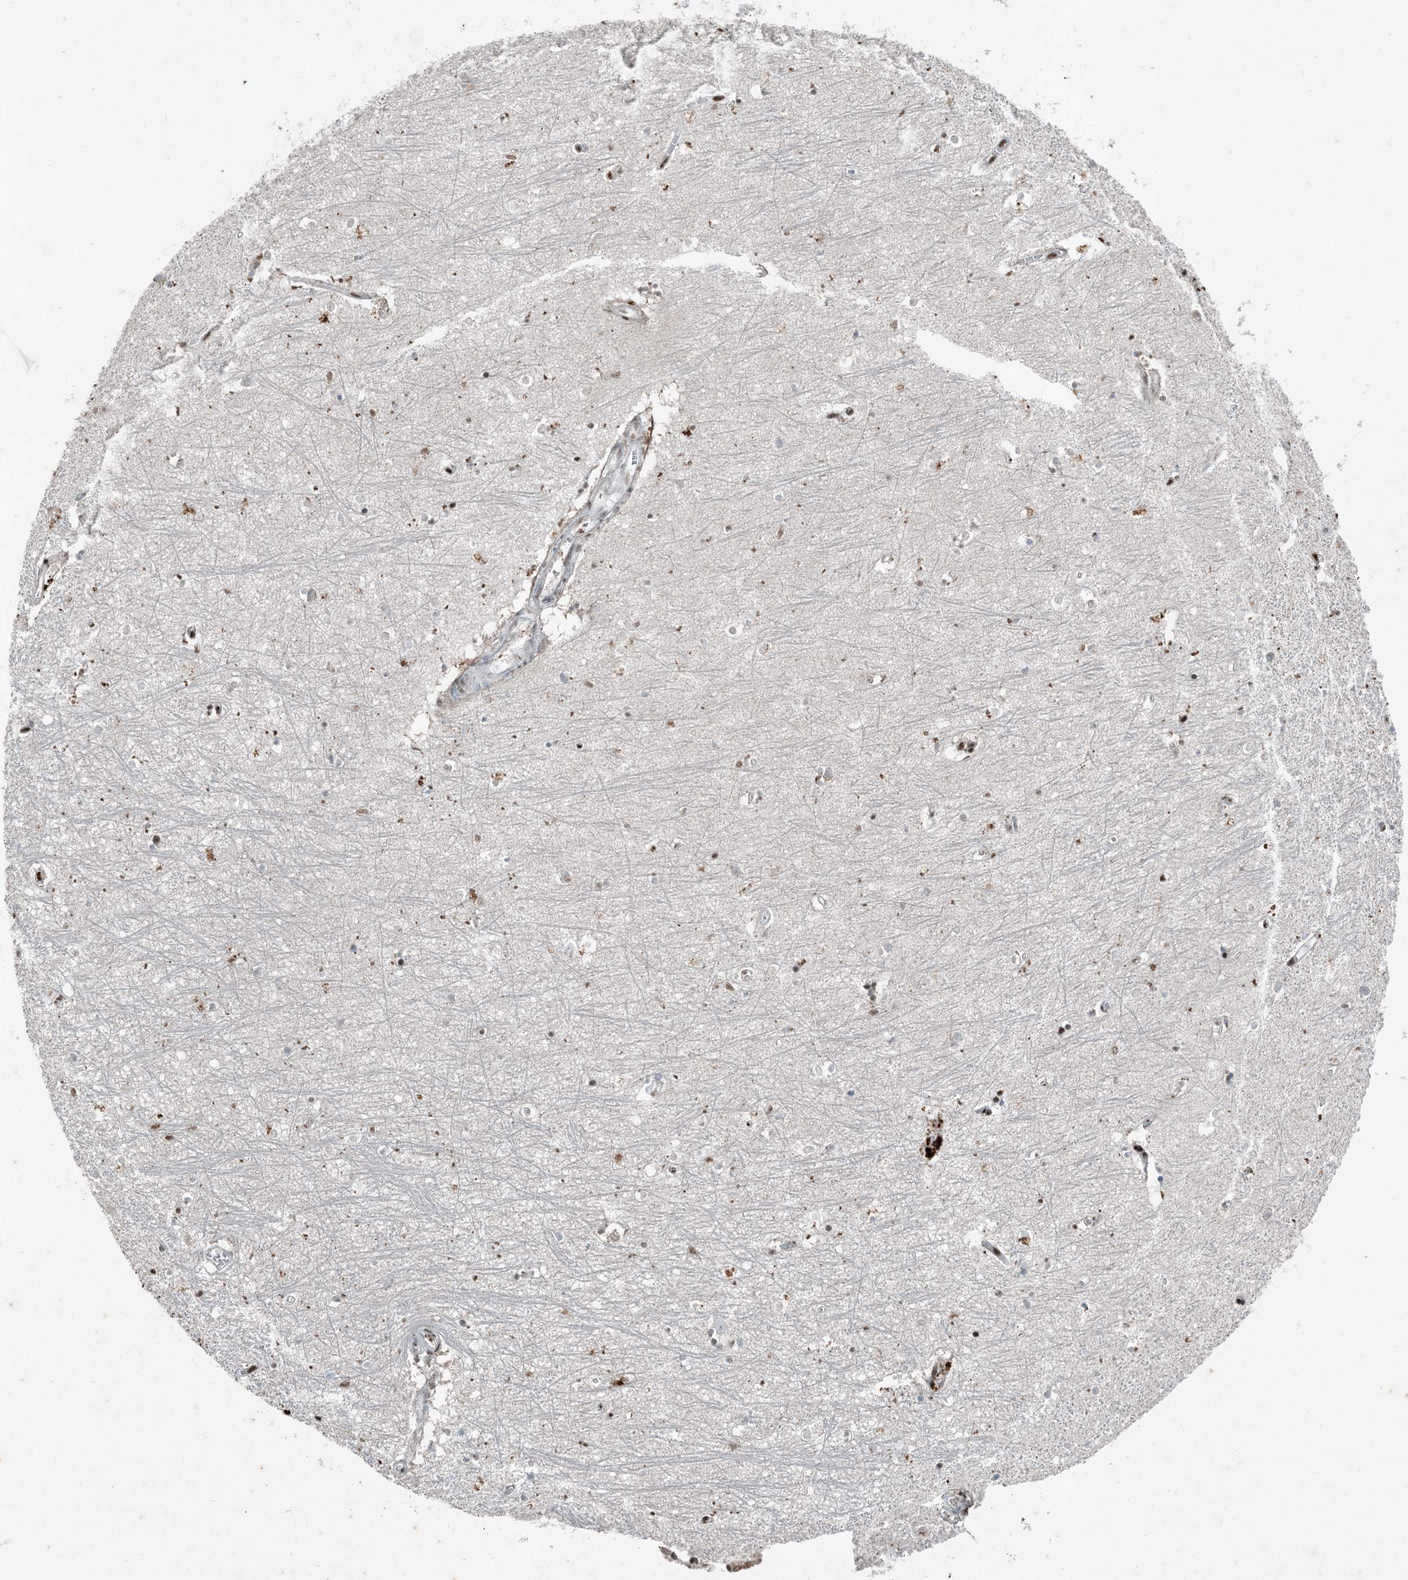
{"staining": {"intensity": "moderate", "quantity": "<25%", "location": "nuclear"}, "tissue": "hippocampus", "cell_type": "Glial cells", "image_type": "normal", "snomed": [{"axis": "morphology", "description": "Normal tissue, NOS"}, {"axis": "topography", "description": "Hippocampus"}], "caption": "Immunohistochemistry (IHC) (DAB (3,3'-diaminobenzidine)) staining of unremarkable hippocampus demonstrates moderate nuclear protein staining in about <25% of glial cells.", "gene": "TADA2B", "patient": {"sex": "female", "age": 64}}